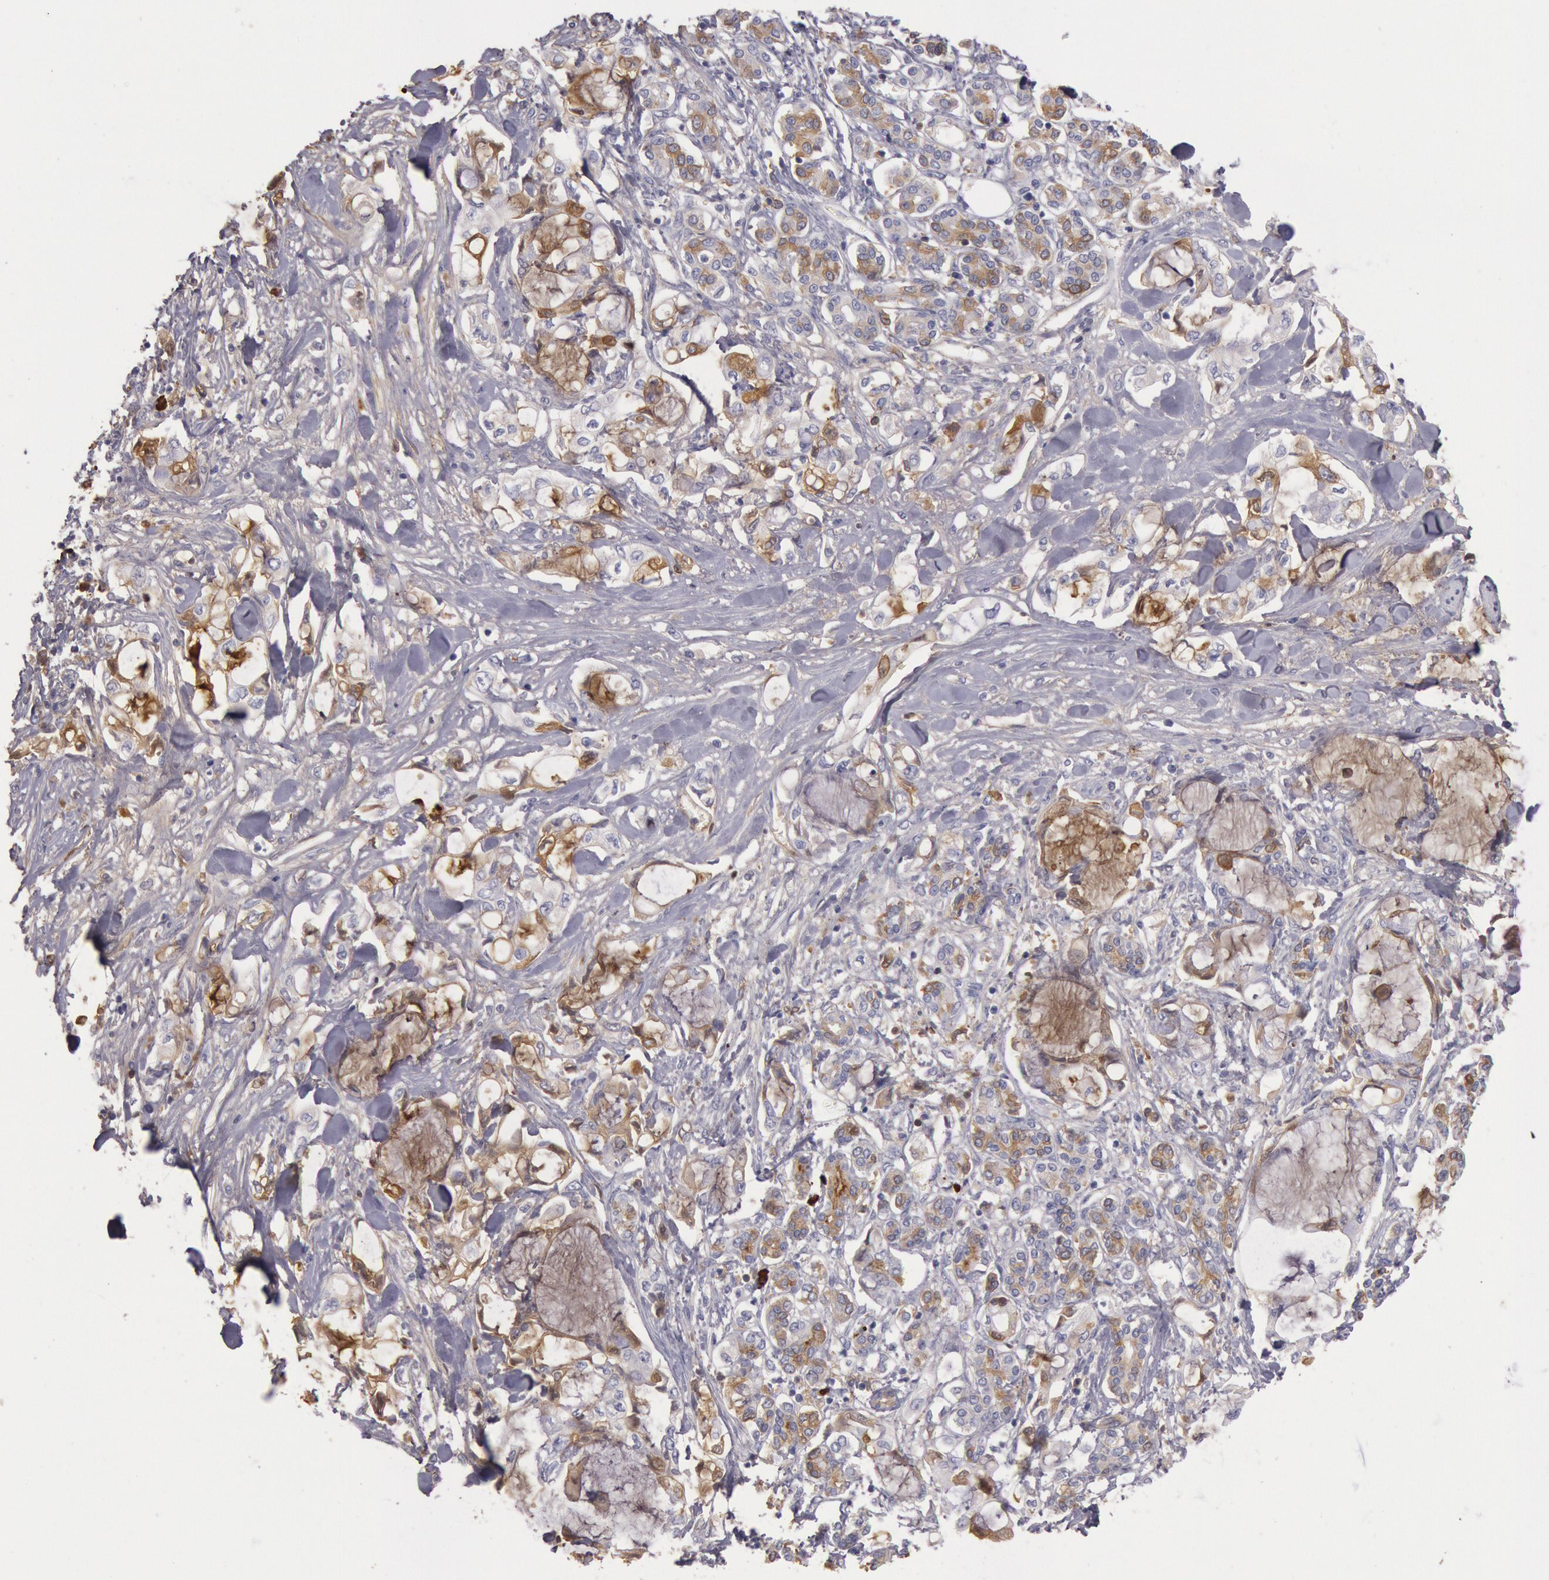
{"staining": {"intensity": "weak", "quantity": "25%-75%", "location": "cytoplasmic/membranous"}, "tissue": "pancreatic cancer", "cell_type": "Tumor cells", "image_type": "cancer", "snomed": [{"axis": "morphology", "description": "Adenocarcinoma, NOS"}, {"axis": "topography", "description": "Pancreas"}], "caption": "Pancreatic cancer (adenocarcinoma) tissue exhibits weak cytoplasmic/membranous positivity in about 25%-75% of tumor cells", "gene": "IGHA1", "patient": {"sex": "female", "age": 70}}